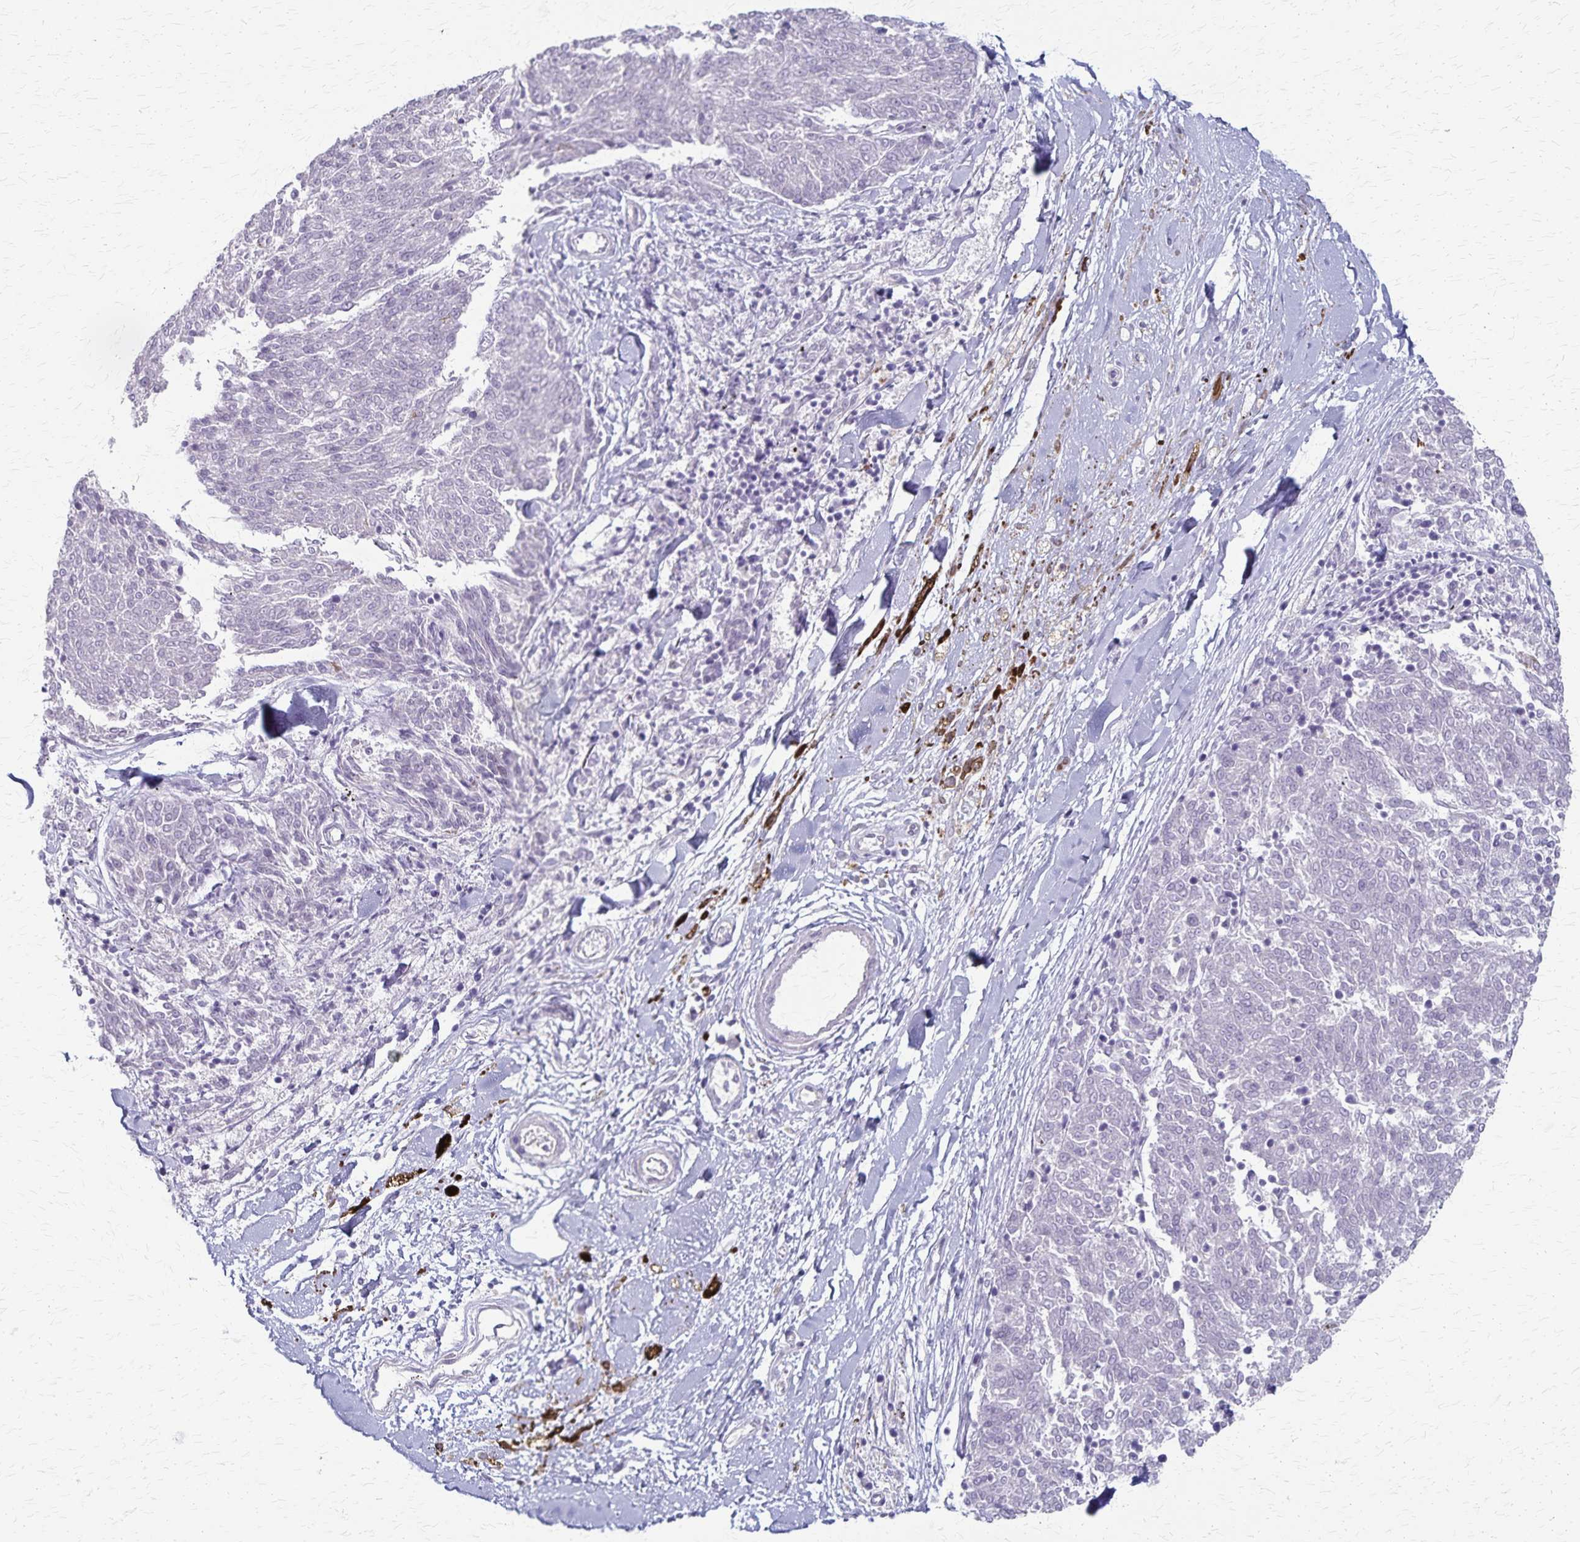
{"staining": {"intensity": "negative", "quantity": "none", "location": "none"}, "tissue": "melanoma", "cell_type": "Tumor cells", "image_type": "cancer", "snomed": [{"axis": "morphology", "description": "Malignant melanoma, NOS"}, {"axis": "topography", "description": "Skin"}], "caption": "This photomicrograph is of melanoma stained with IHC to label a protein in brown with the nuclei are counter-stained blue. There is no positivity in tumor cells. (DAB IHC visualized using brightfield microscopy, high magnification).", "gene": "RASL10B", "patient": {"sex": "female", "age": 72}}